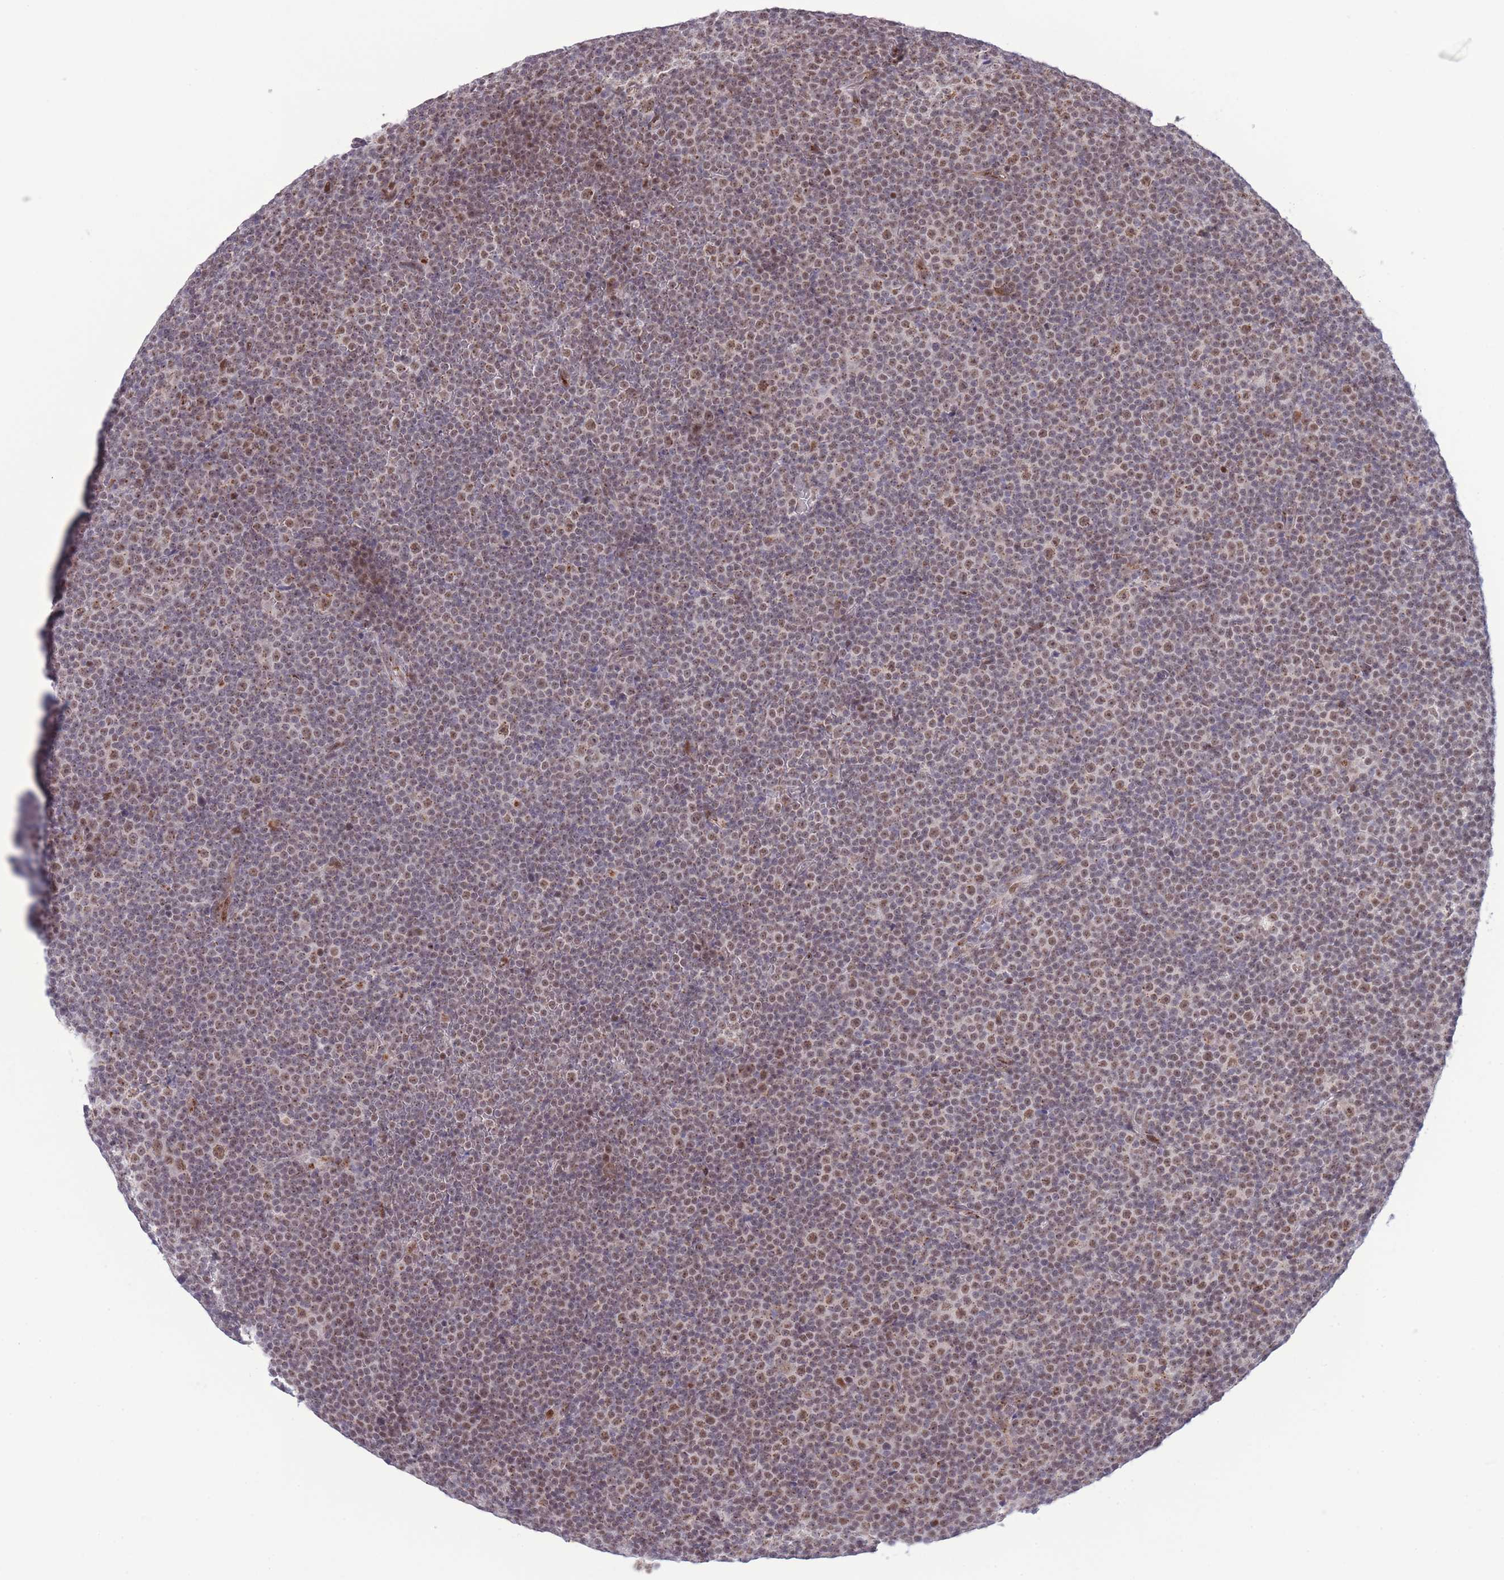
{"staining": {"intensity": "moderate", "quantity": "25%-75%", "location": "nuclear"}, "tissue": "lymphoma", "cell_type": "Tumor cells", "image_type": "cancer", "snomed": [{"axis": "morphology", "description": "Malignant lymphoma, non-Hodgkin's type, Low grade"}, {"axis": "topography", "description": "Lymph node"}], "caption": "Protein expression analysis of lymphoma demonstrates moderate nuclear positivity in about 25%-75% of tumor cells.", "gene": "INO80C", "patient": {"sex": "female", "age": 67}}